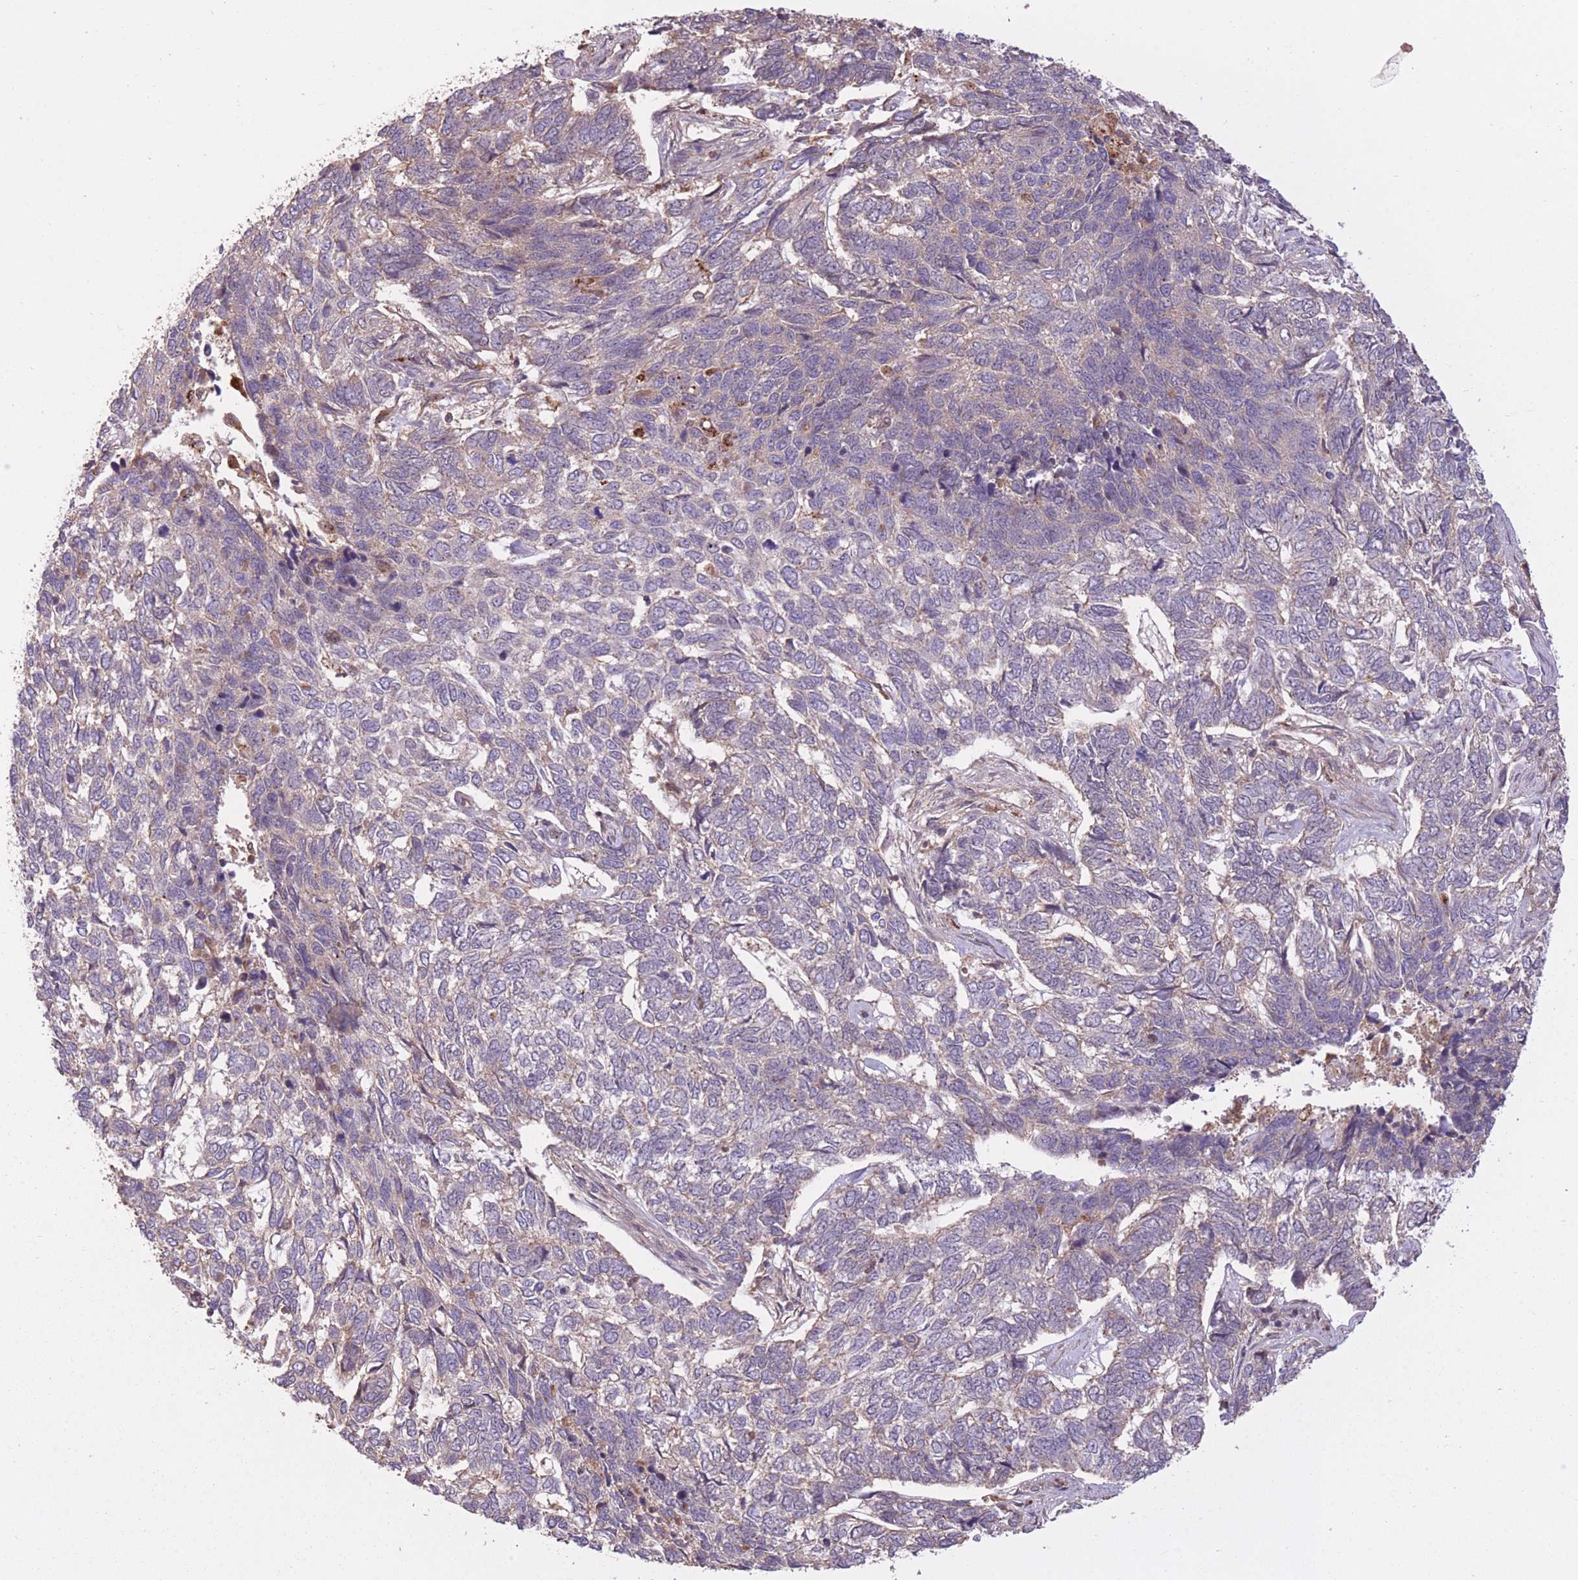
{"staining": {"intensity": "negative", "quantity": "none", "location": "none"}, "tissue": "skin cancer", "cell_type": "Tumor cells", "image_type": "cancer", "snomed": [{"axis": "morphology", "description": "Basal cell carcinoma"}, {"axis": "topography", "description": "Skin"}], "caption": "Protein analysis of basal cell carcinoma (skin) reveals no significant staining in tumor cells.", "gene": "POLR3F", "patient": {"sex": "female", "age": 65}}